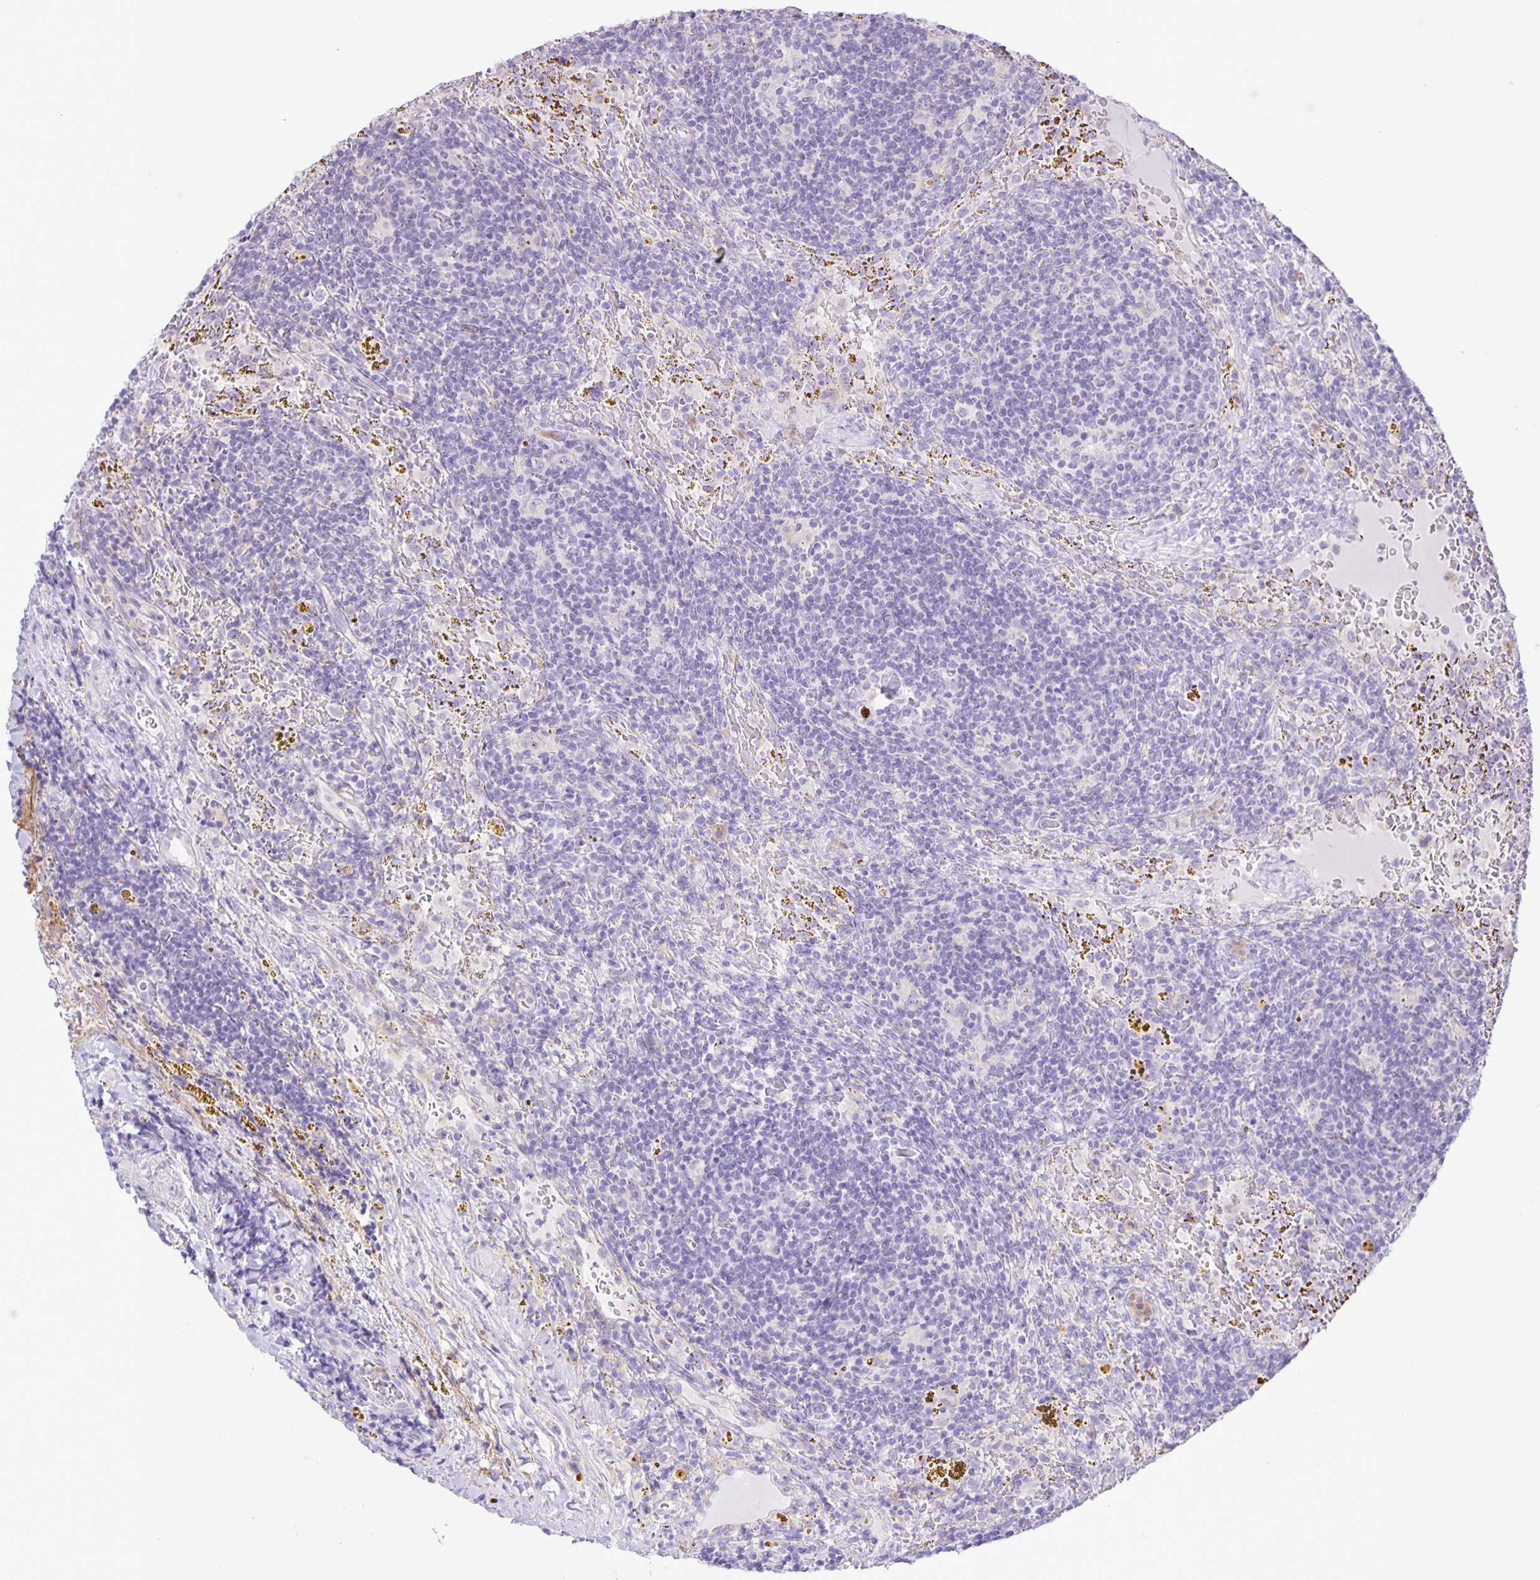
{"staining": {"intensity": "negative", "quantity": "none", "location": "none"}, "tissue": "lymphoma", "cell_type": "Tumor cells", "image_type": "cancer", "snomed": [{"axis": "morphology", "description": "Malignant lymphoma, non-Hodgkin's type, Low grade"}, {"axis": "topography", "description": "Spleen"}], "caption": "Immunohistochemistry of human low-grade malignant lymphoma, non-Hodgkin's type exhibits no expression in tumor cells. The staining is performed using DAB (3,3'-diaminobenzidine) brown chromogen with nuclei counter-stained in using hematoxylin.", "gene": "ADCK1", "patient": {"sex": "female", "age": 70}}